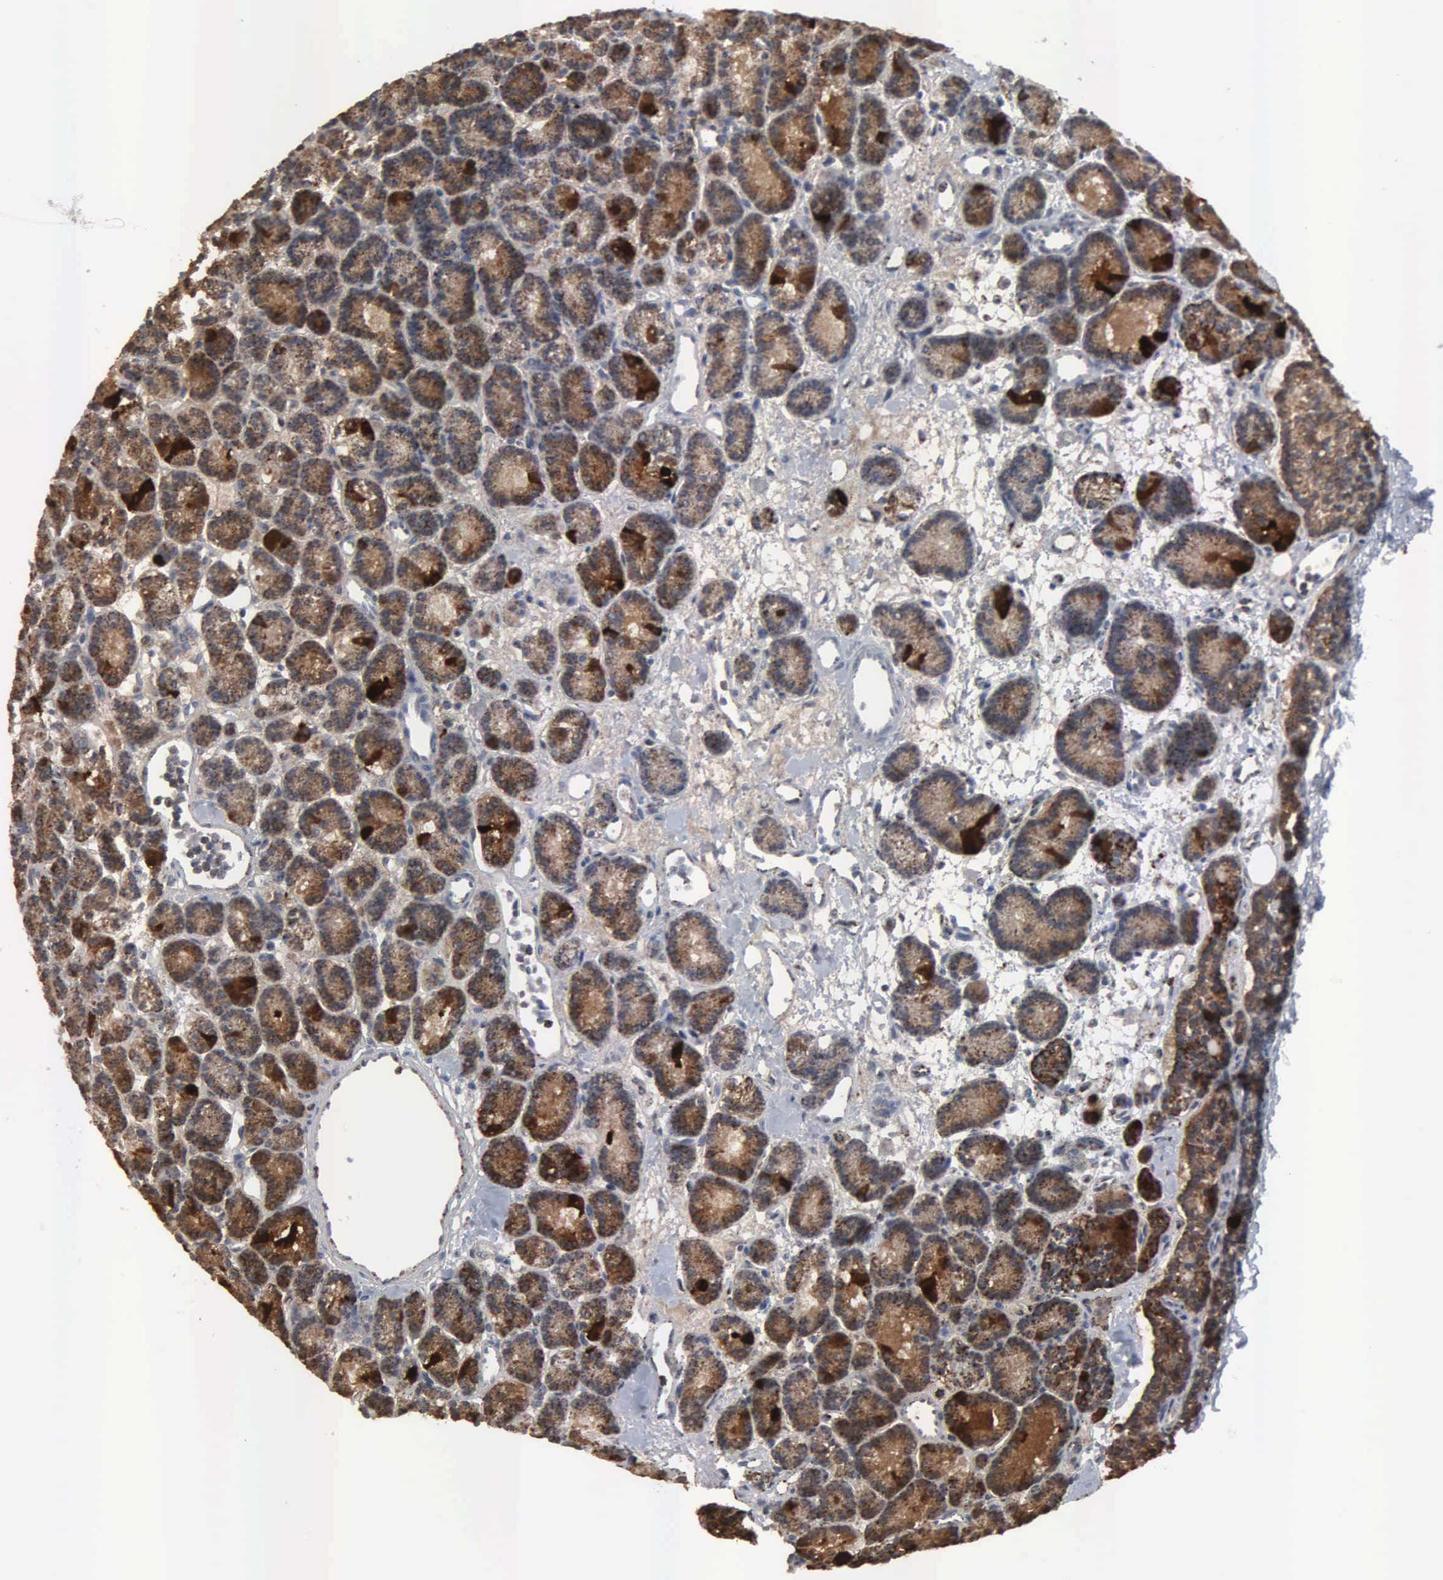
{"staining": {"intensity": "moderate", "quantity": ">75%", "location": "cytoplasmic/membranous"}, "tissue": "parathyroid gland", "cell_type": "Glandular cells", "image_type": "normal", "snomed": [{"axis": "morphology", "description": "Normal tissue, NOS"}, {"axis": "topography", "description": "Parathyroid gland"}], "caption": "Glandular cells display moderate cytoplasmic/membranous expression in approximately >75% of cells in benign parathyroid gland. (DAB IHC with brightfield microscopy, high magnification).", "gene": "HSPA9", "patient": {"sex": "male", "age": 85}}